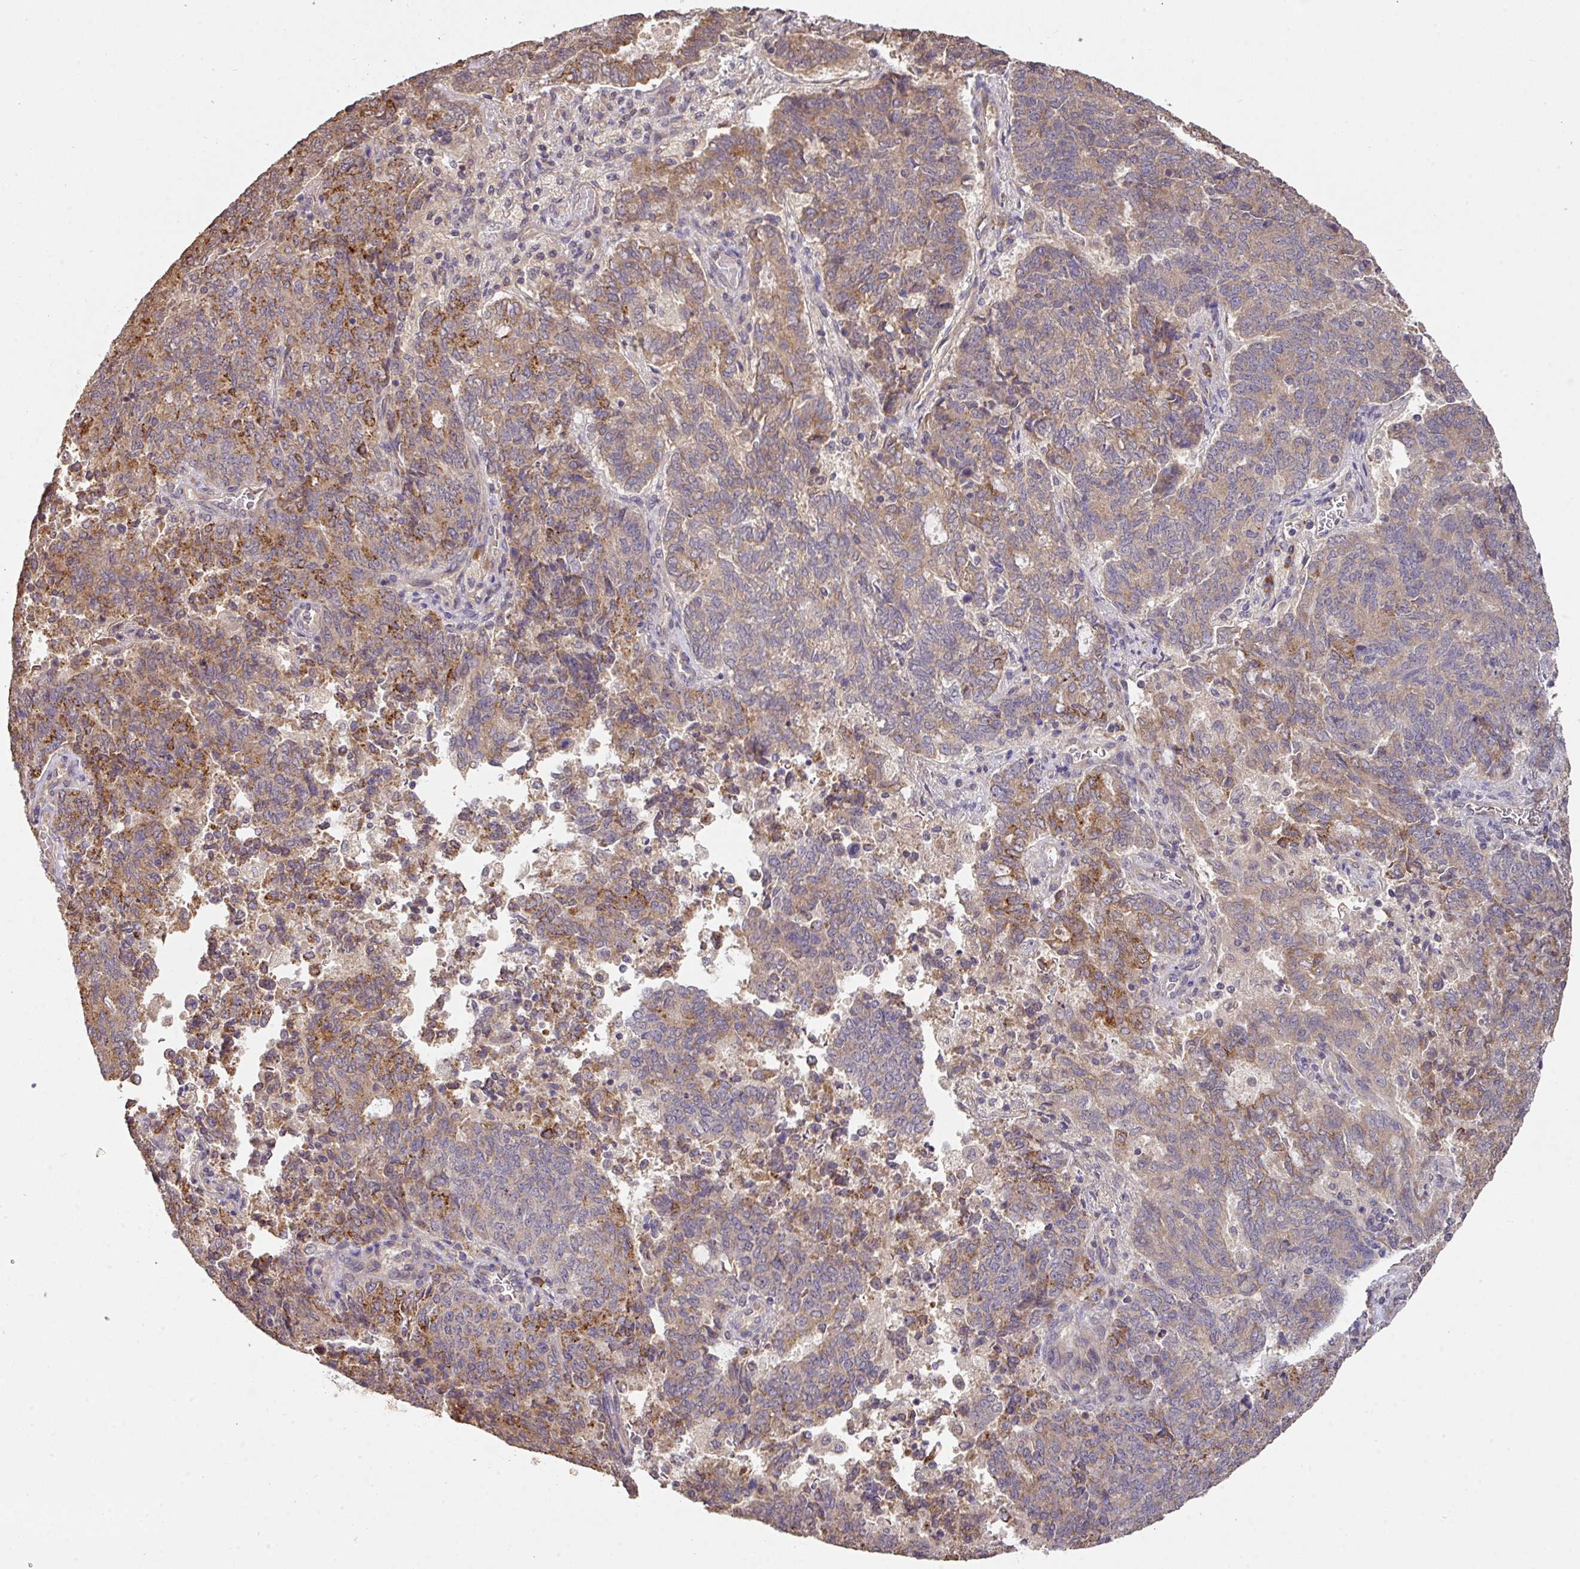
{"staining": {"intensity": "moderate", "quantity": ">75%", "location": "cytoplasmic/membranous"}, "tissue": "endometrial cancer", "cell_type": "Tumor cells", "image_type": "cancer", "snomed": [{"axis": "morphology", "description": "Adenocarcinoma, NOS"}, {"axis": "topography", "description": "Endometrium"}], "caption": "High-magnification brightfield microscopy of endometrial cancer (adenocarcinoma) stained with DAB (brown) and counterstained with hematoxylin (blue). tumor cells exhibit moderate cytoplasmic/membranous expression is seen in about>75% of cells.", "gene": "ACVR2B", "patient": {"sex": "female", "age": 80}}